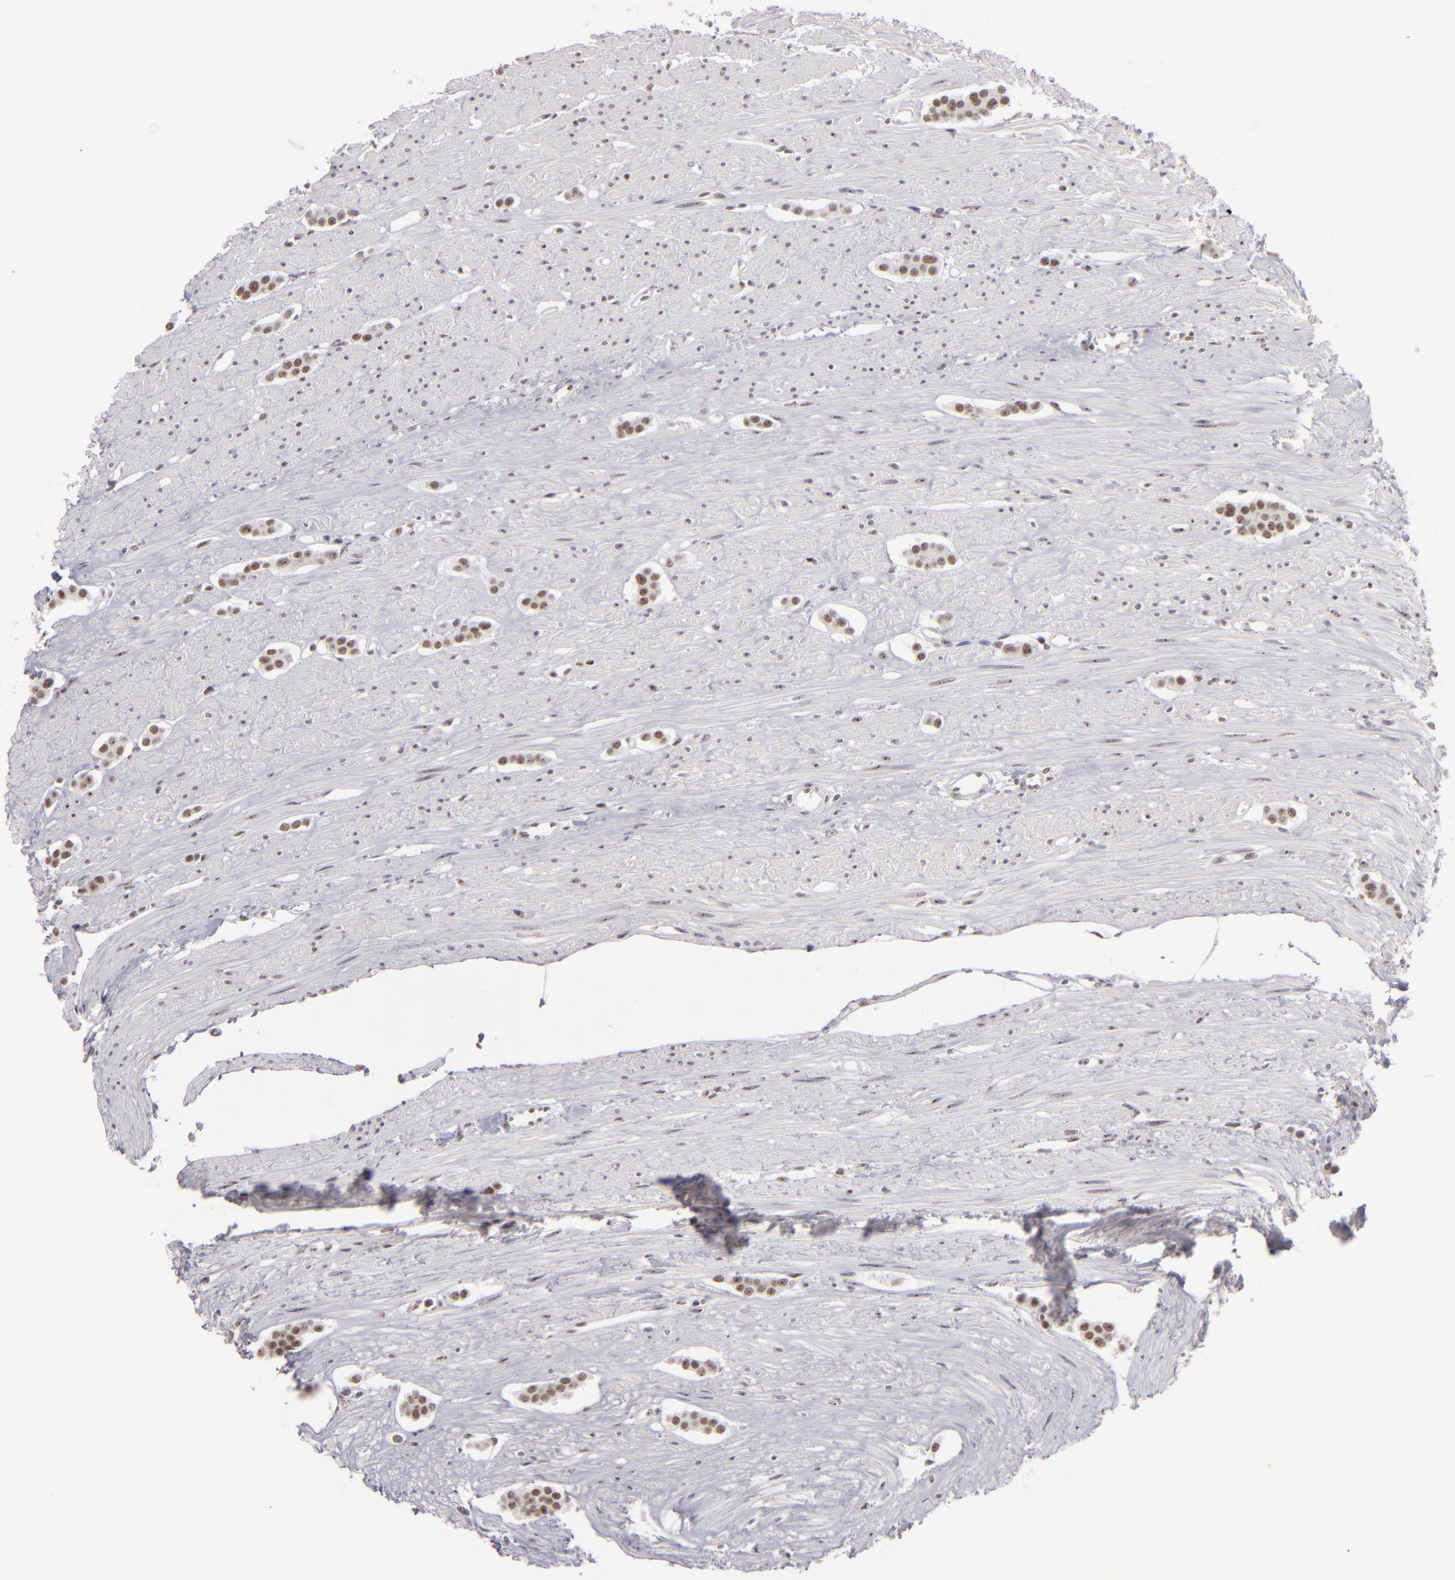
{"staining": {"intensity": "moderate", "quantity": ">75%", "location": "nuclear"}, "tissue": "carcinoid", "cell_type": "Tumor cells", "image_type": "cancer", "snomed": [{"axis": "morphology", "description": "Carcinoid, malignant, NOS"}, {"axis": "topography", "description": "Small intestine"}], "caption": "Tumor cells exhibit medium levels of moderate nuclear expression in about >75% of cells in malignant carcinoid.", "gene": "DAXX", "patient": {"sex": "male", "age": 60}}